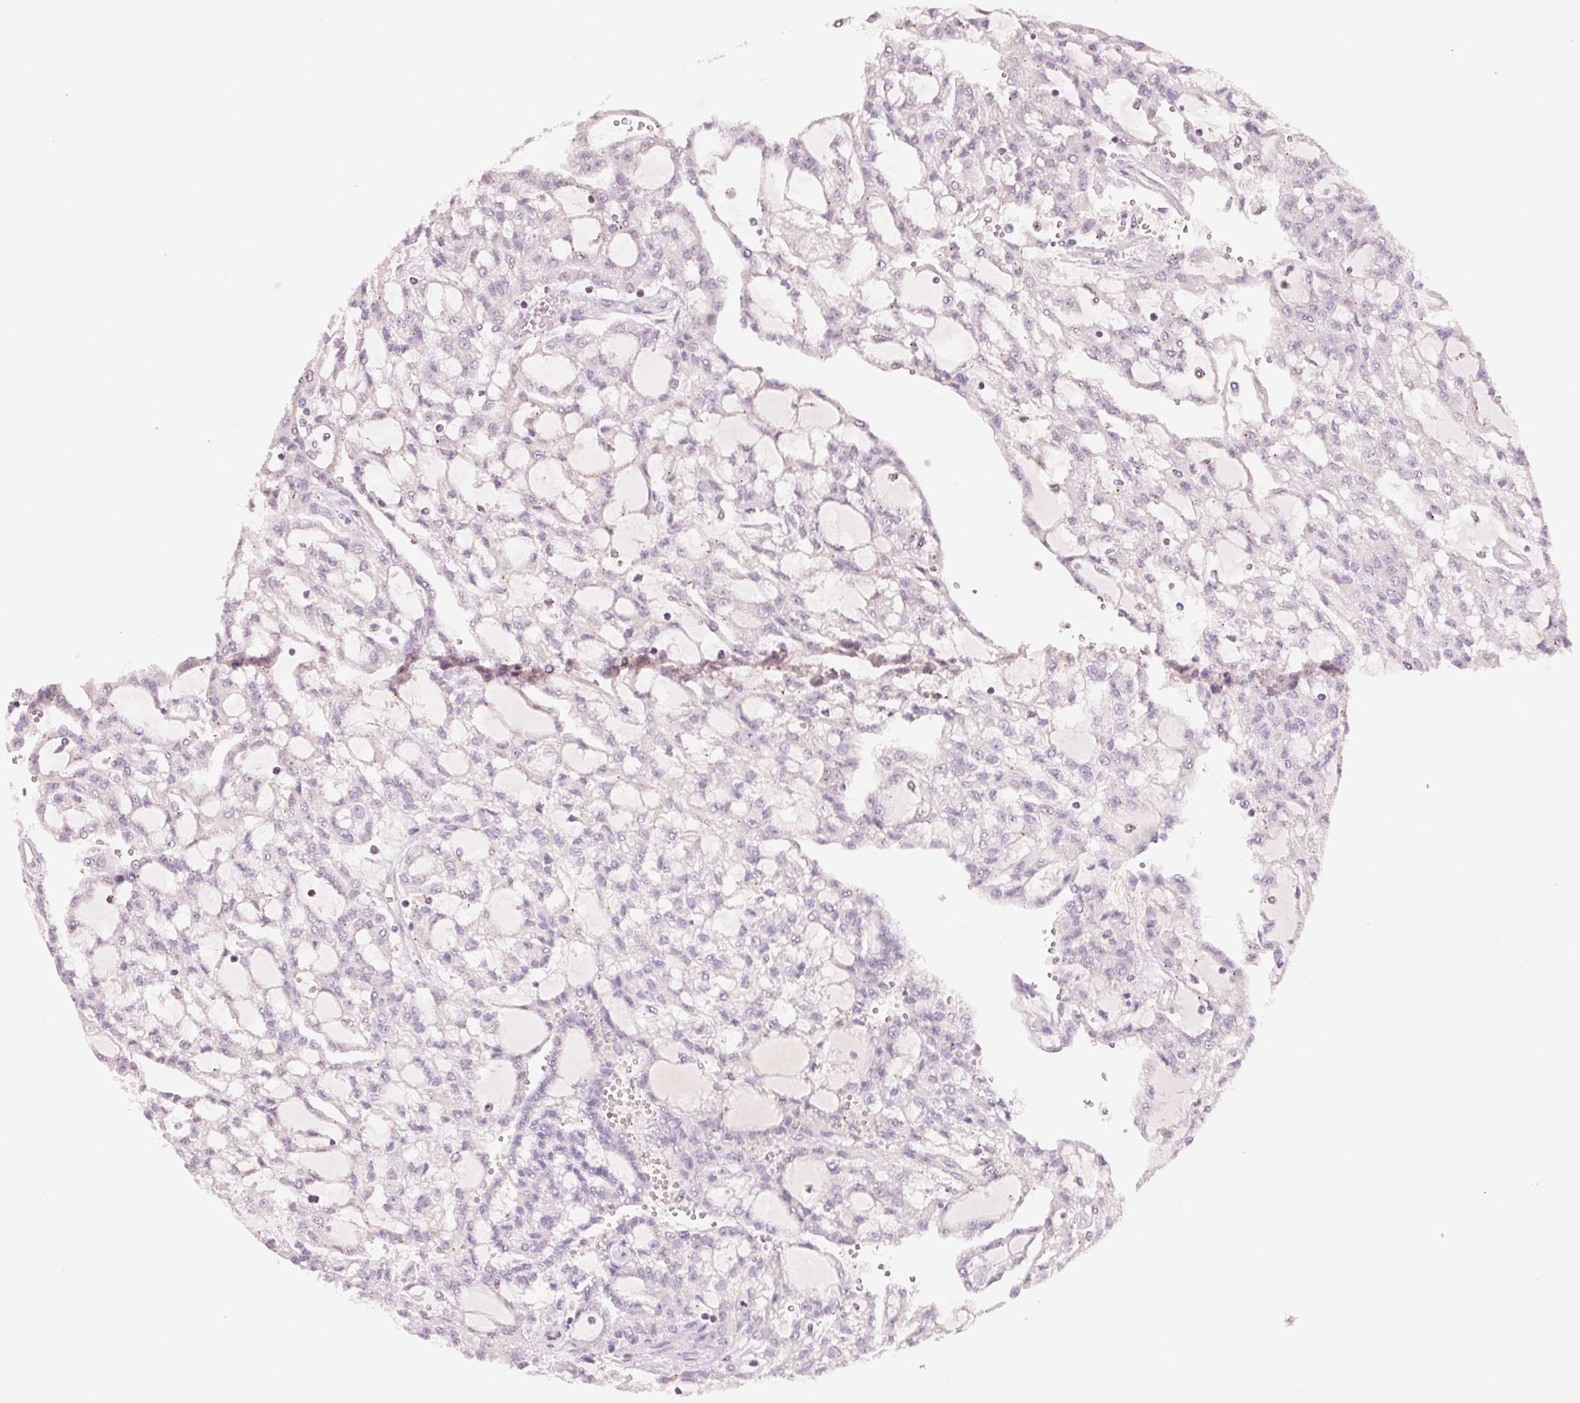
{"staining": {"intensity": "negative", "quantity": "none", "location": "none"}, "tissue": "renal cancer", "cell_type": "Tumor cells", "image_type": "cancer", "snomed": [{"axis": "morphology", "description": "Adenocarcinoma, NOS"}, {"axis": "topography", "description": "Kidney"}], "caption": "This is a micrograph of immunohistochemistry (IHC) staining of renal cancer (adenocarcinoma), which shows no positivity in tumor cells.", "gene": "HOXB13", "patient": {"sex": "male", "age": 63}}